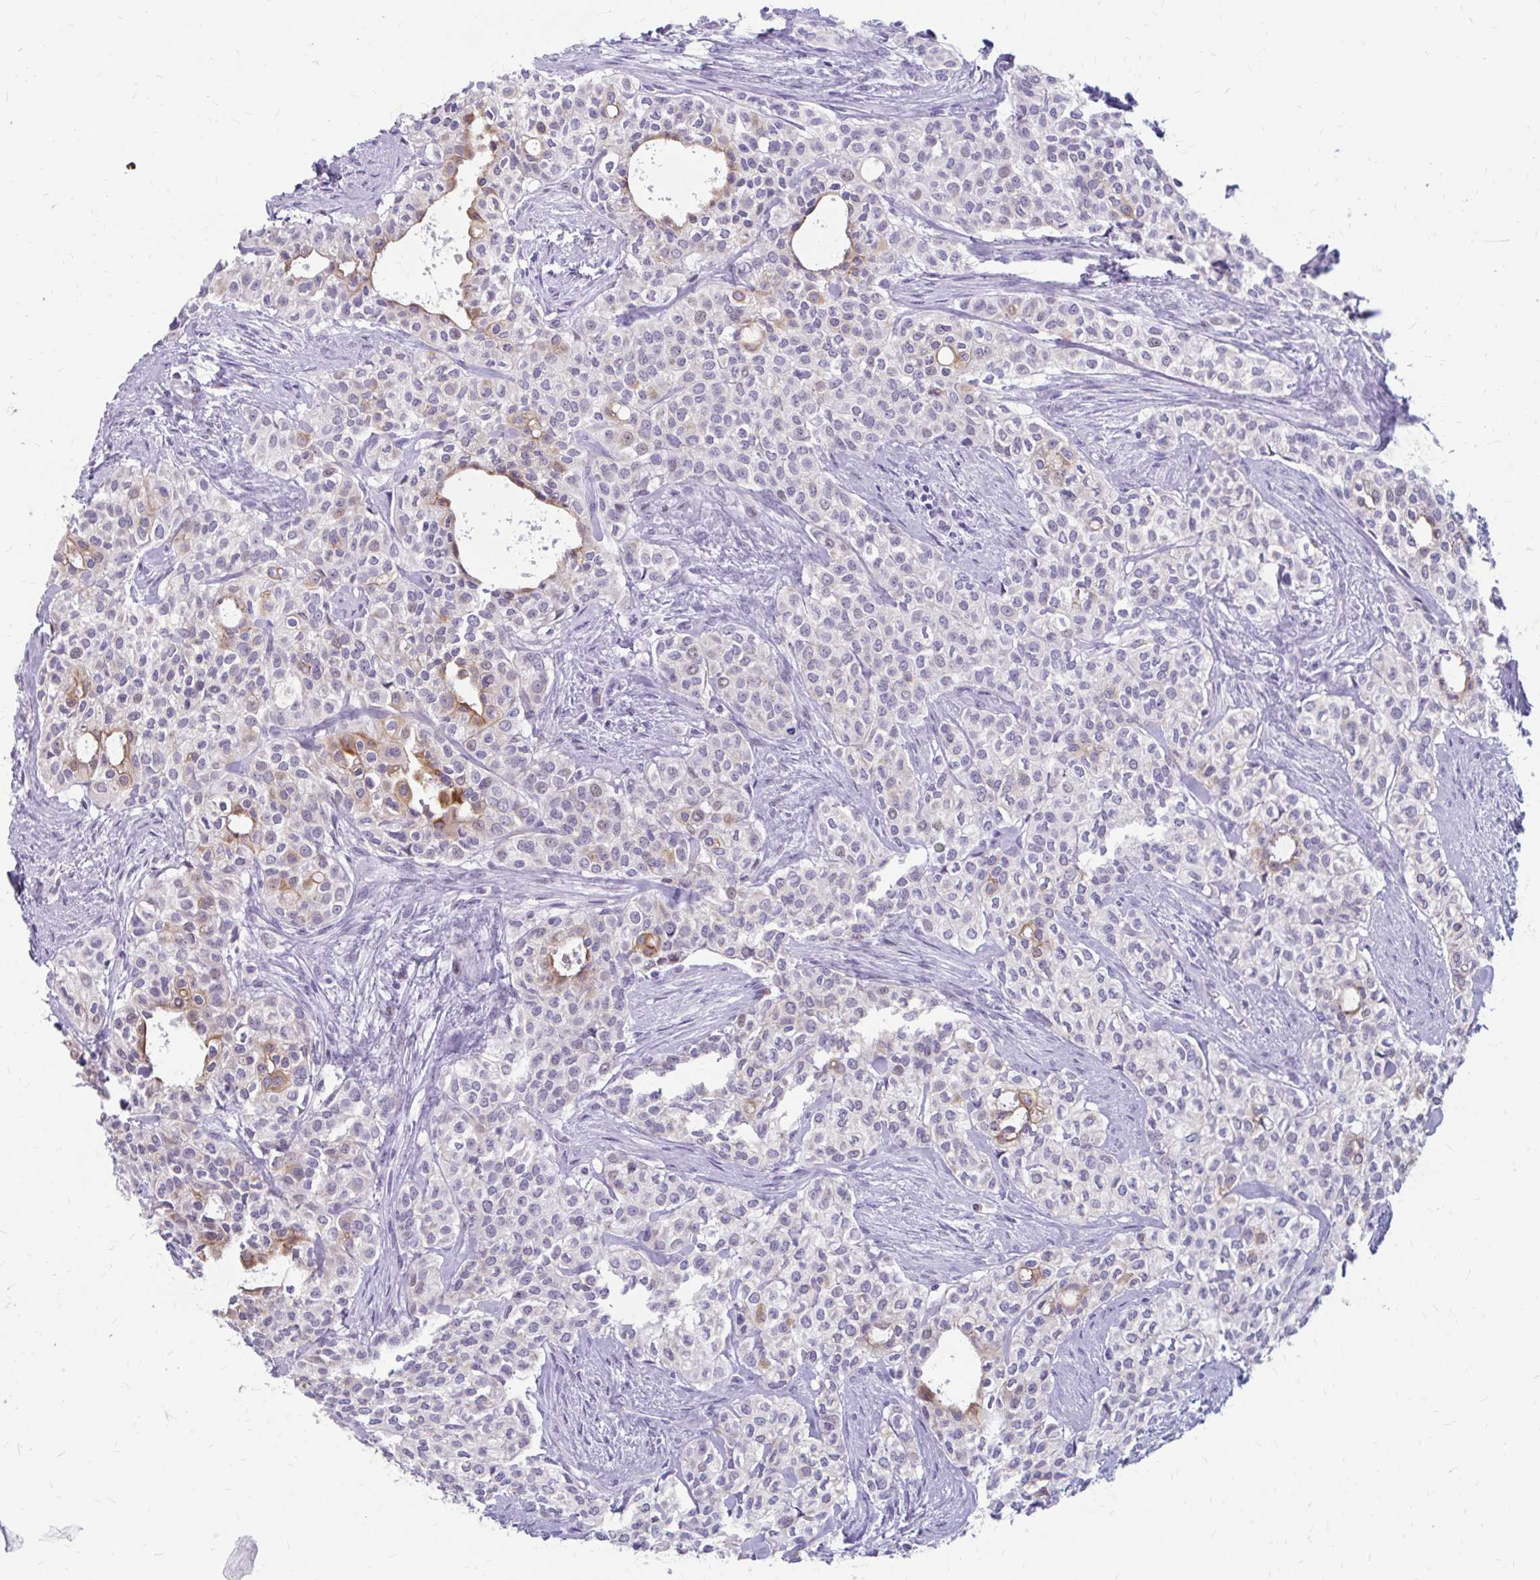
{"staining": {"intensity": "moderate", "quantity": "<25%", "location": "cytoplasmic/membranous"}, "tissue": "head and neck cancer", "cell_type": "Tumor cells", "image_type": "cancer", "snomed": [{"axis": "morphology", "description": "Adenocarcinoma, NOS"}, {"axis": "topography", "description": "Head-Neck"}], "caption": "Human head and neck cancer (adenocarcinoma) stained with a protein marker demonstrates moderate staining in tumor cells.", "gene": "RGS16", "patient": {"sex": "male", "age": 81}}